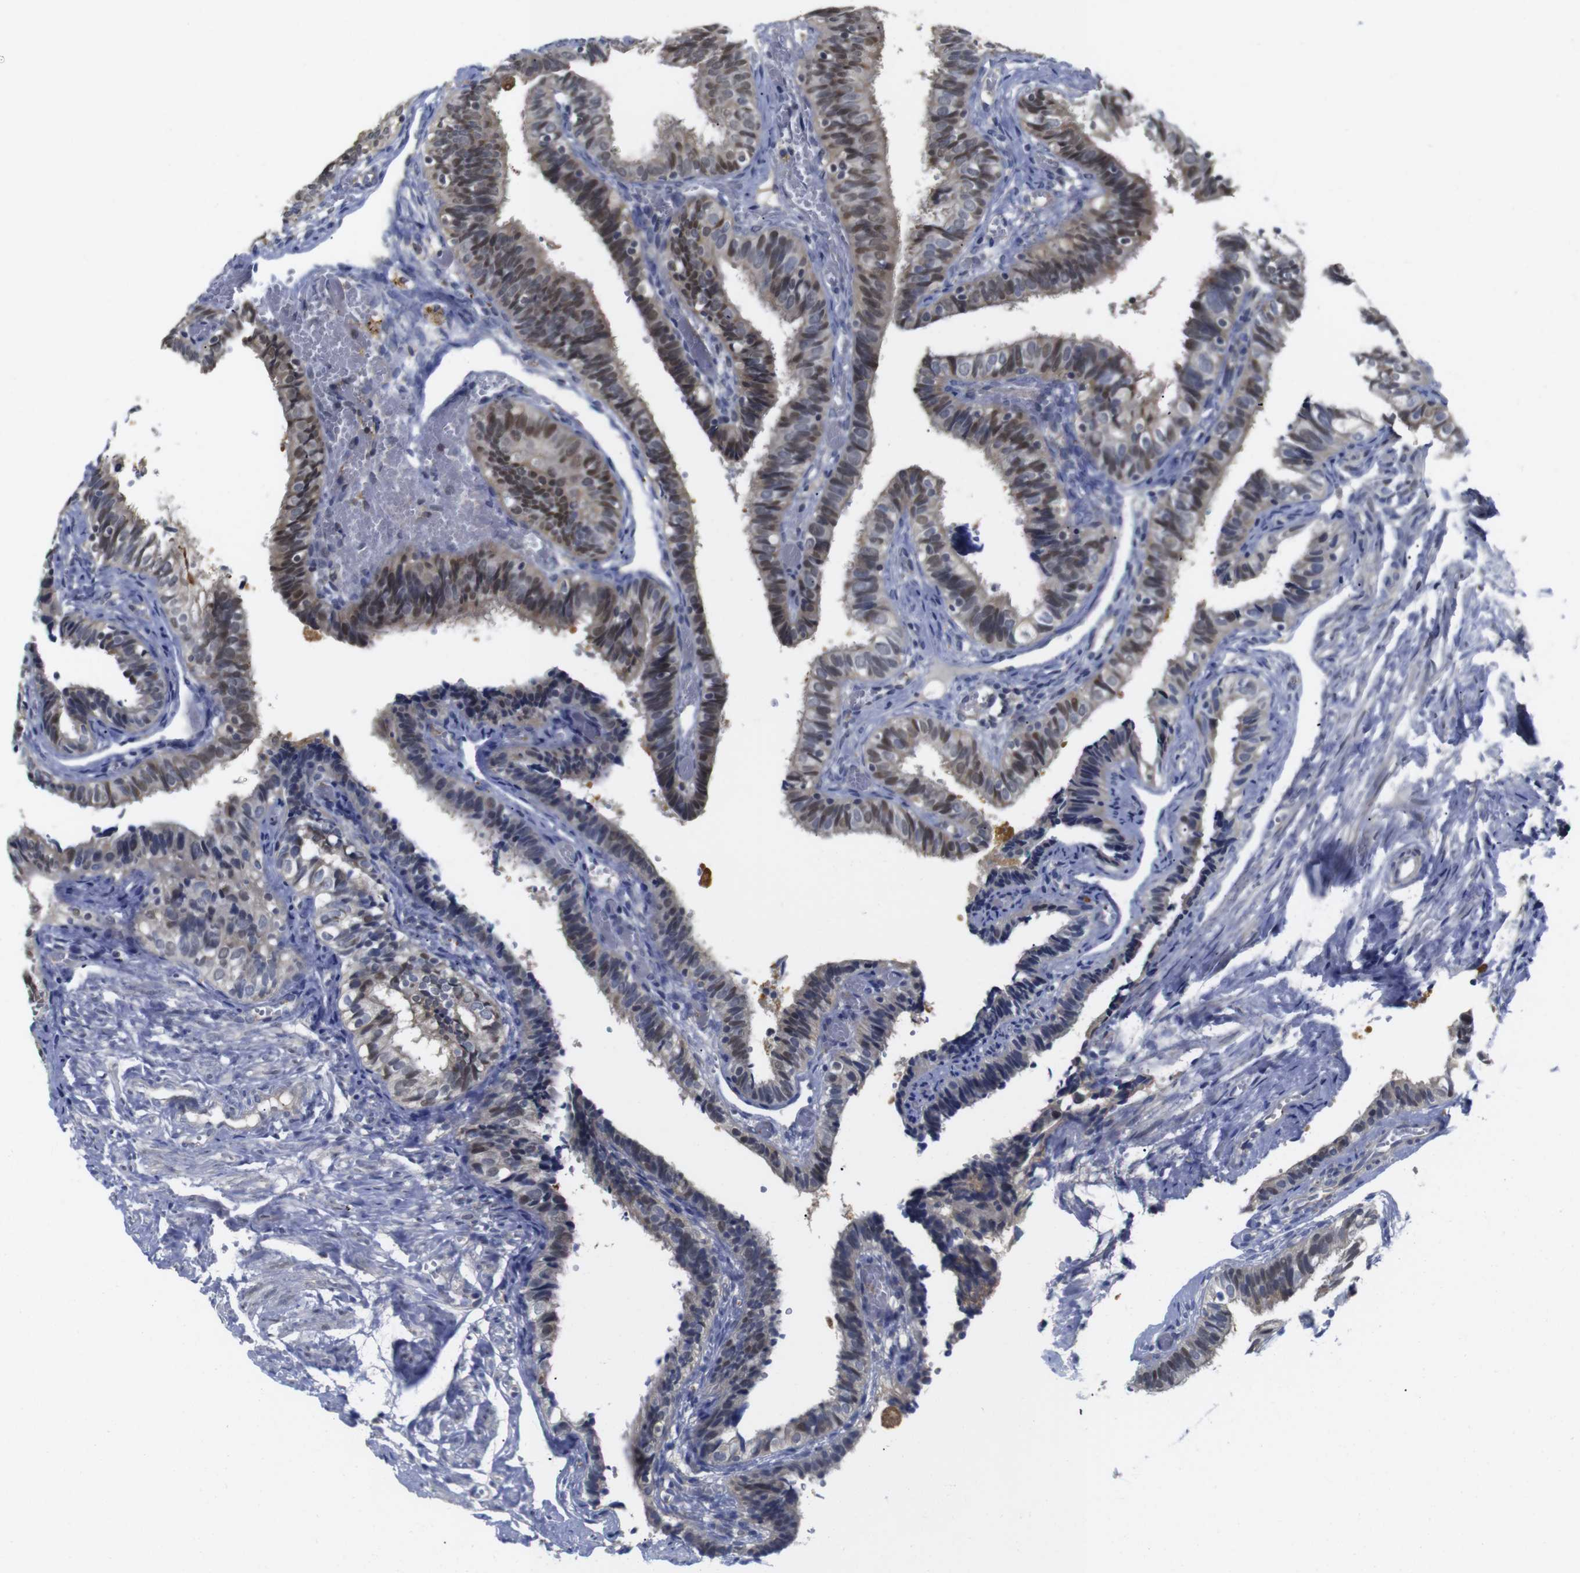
{"staining": {"intensity": "moderate", "quantity": "25%-75%", "location": "cytoplasmic/membranous,nuclear"}, "tissue": "fallopian tube", "cell_type": "Glandular cells", "image_type": "normal", "snomed": [{"axis": "morphology", "description": "Normal tissue, NOS"}, {"axis": "topography", "description": "Fallopian tube"}], "caption": "Unremarkable fallopian tube was stained to show a protein in brown. There is medium levels of moderate cytoplasmic/membranous,nuclear expression in about 25%-75% of glandular cells. (DAB (3,3'-diaminobenzidine) IHC, brown staining for protein, blue staining for nuclei).", "gene": "FNTA", "patient": {"sex": "female", "age": 46}}